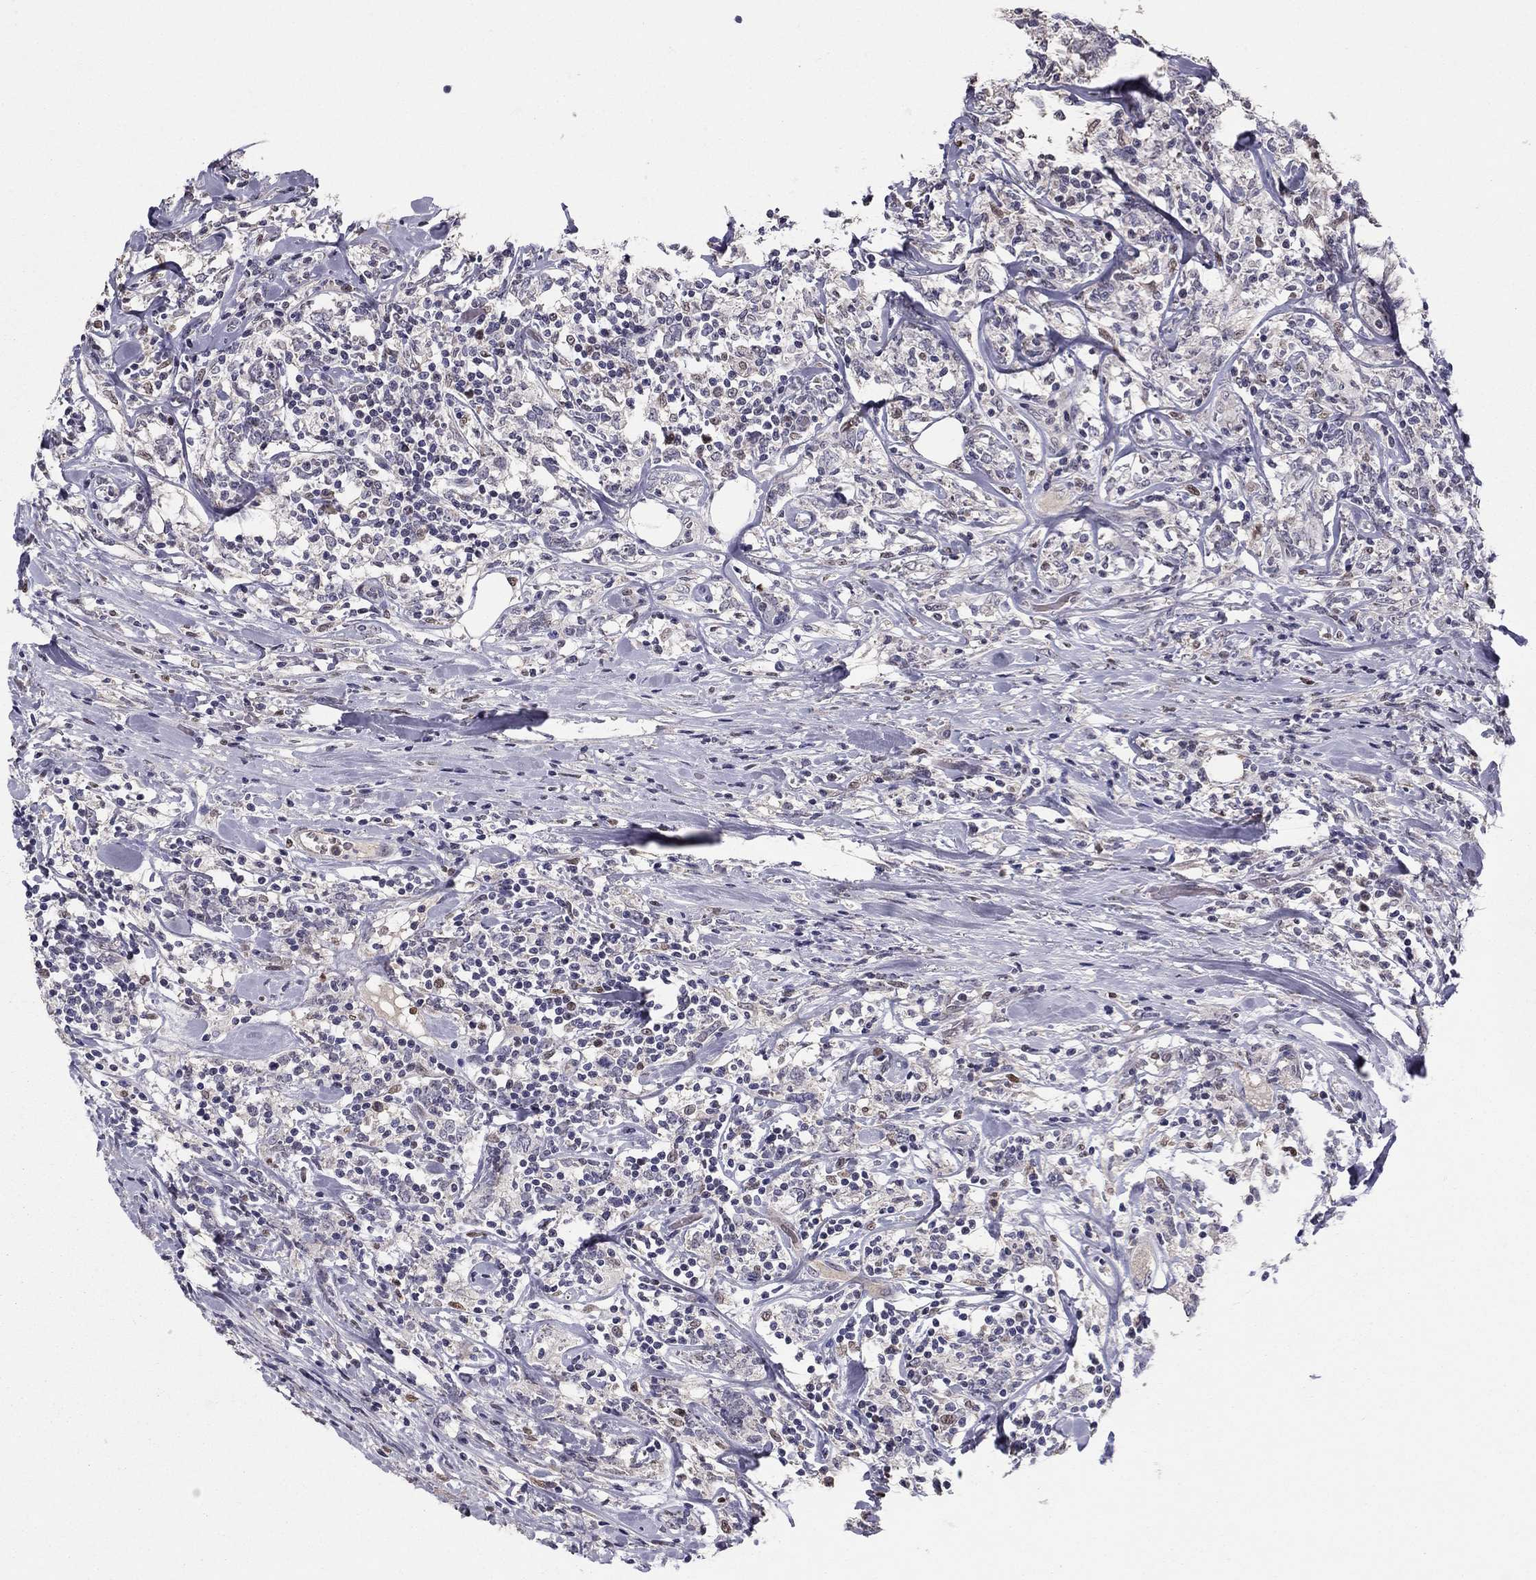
{"staining": {"intensity": "negative", "quantity": "none", "location": "none"}, "tissue": "lymphoma", "cell_type": "Tumor cells", "image_type": "cancer", "snomed": [{"axis": "morphology", "description": "Malignant lymphoma, non-Hodgkin's type, High grade"}, {"axis": "topography", "description": "Lymph node"}], "caption": "Malignant lymphoma, non-Hodgkin's type (high-grade) was stained to show a protein in brown. There is no significant positivity in tumor cells.", "gene": "HCN1", "patient": {"sex": "female", "age": 84}}